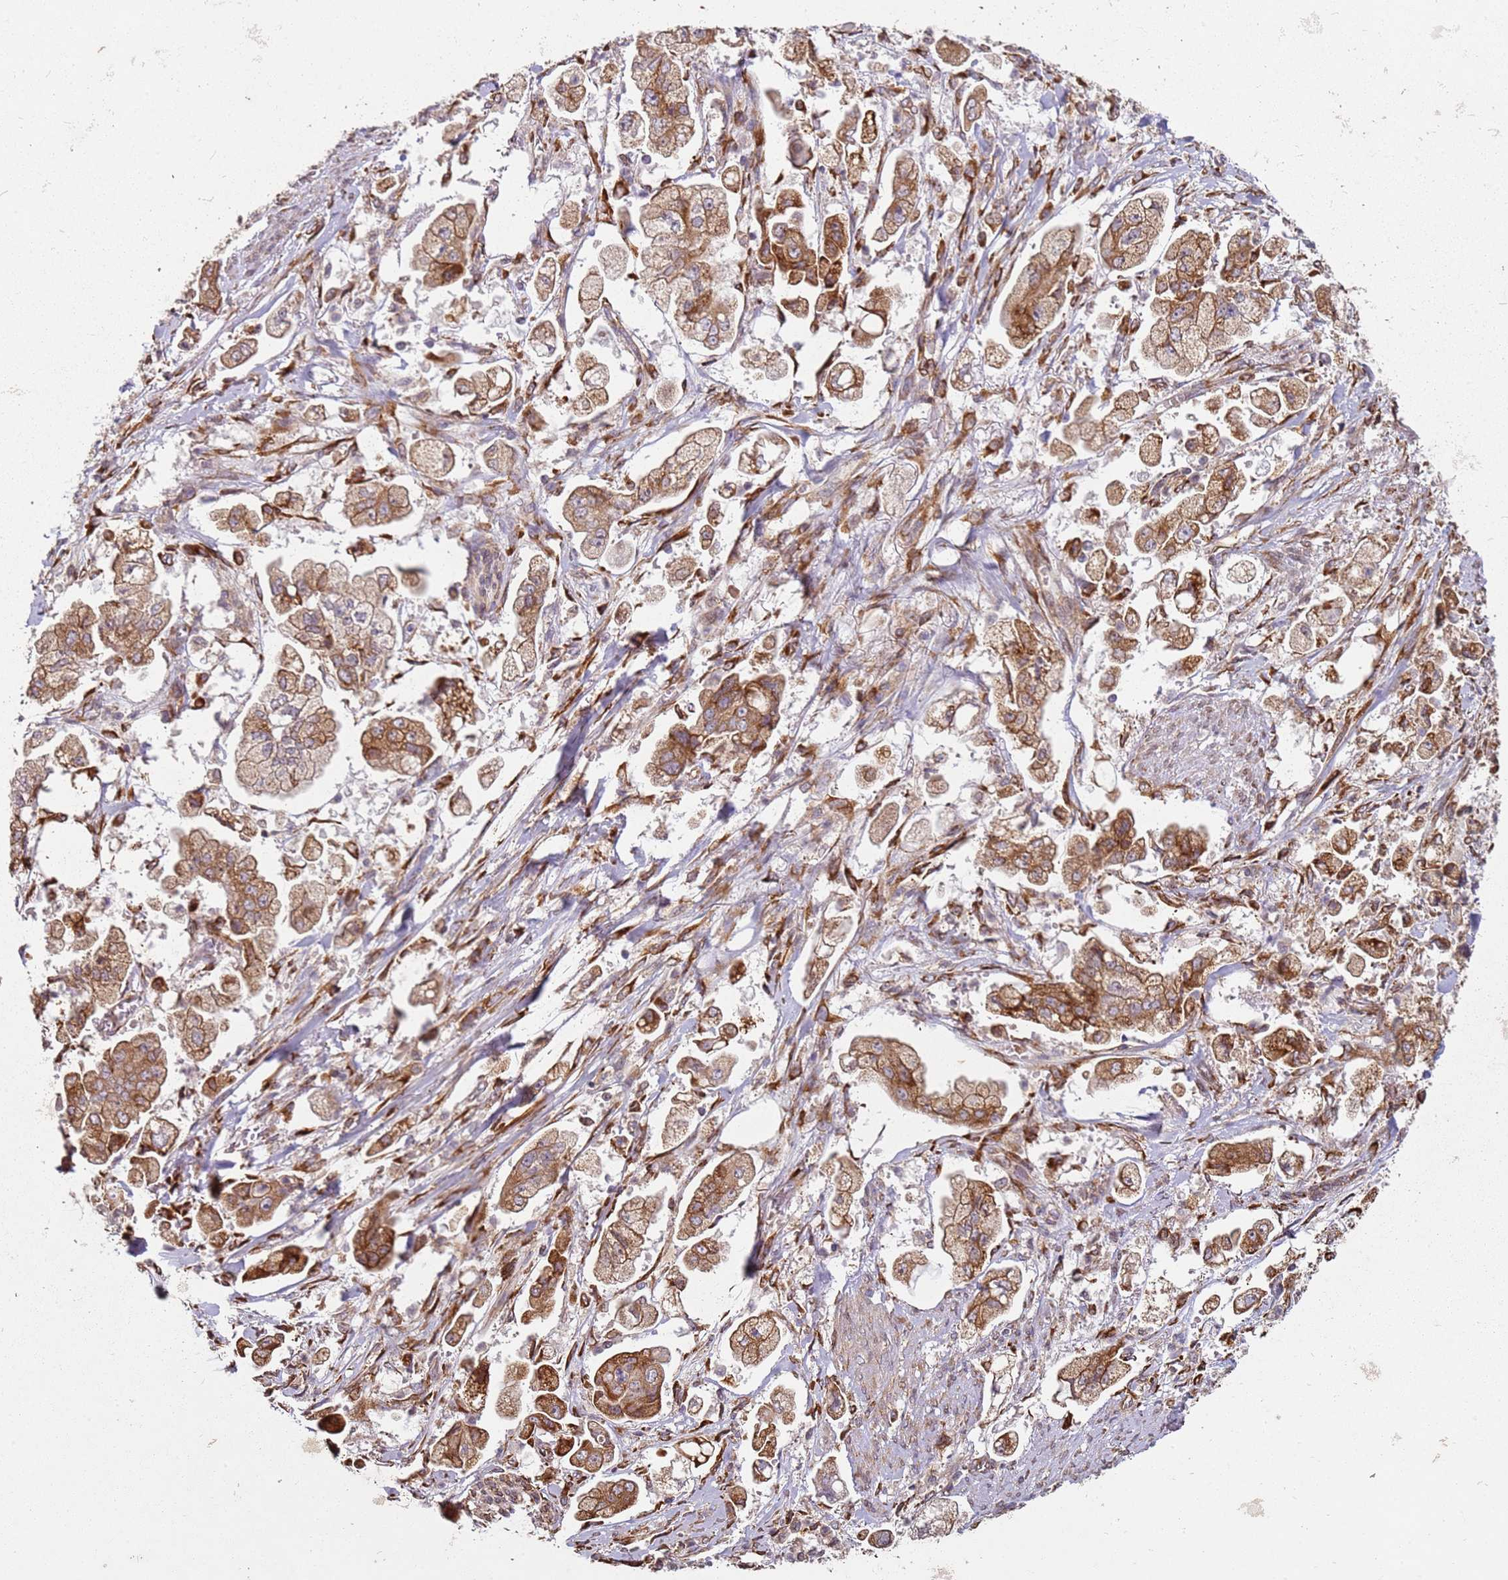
{"staining": {"intensity": "moderate", "quantity": ">75%", "location": "cytoplasmic/membranous"}, "tissue": "stomach cancer", "cell_type": "Tumor cells", "image_type": "cancer", "snomed": [{"axis": "morphology", "description": "Adenocarcinoma, NOS"}, {"axis": "topography", "description": "Stomach"}], "caption": "A brown stain highlights moderate cytoplasmic/membranous positivity of a protein in human adenocarcinoma (stomach) tumor cells.", "gene": "ARFRP1", "patient": {"sex": "male", "age": 62}}